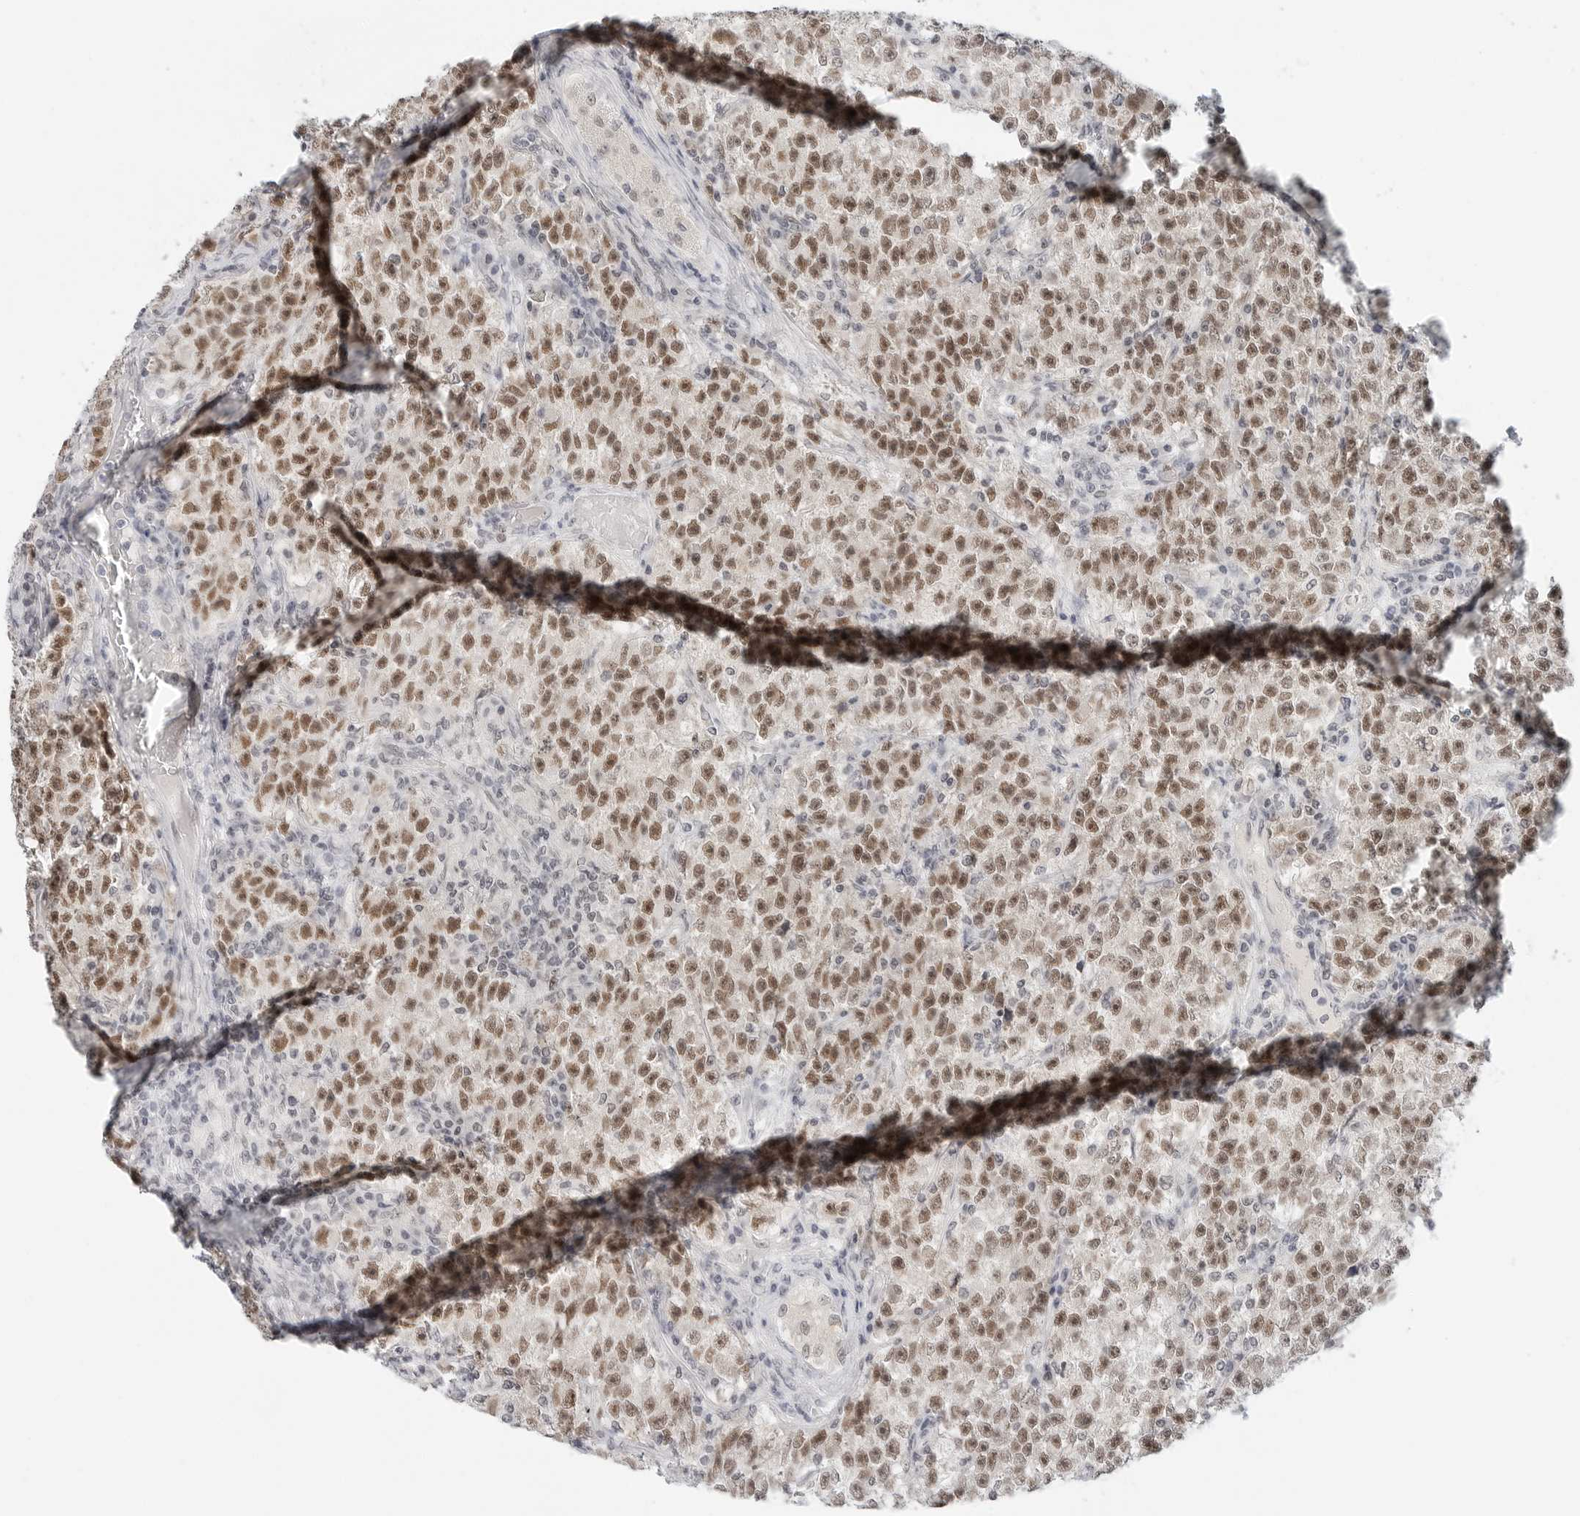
{"staining": {"intensity": "moderate", "quantity": ">75%", "location": "nuclear"}, "tissue": "testis cancer", "cell_type": "Tumor cells", "image_type": "cancer", "snomed": [{"axis": "morphology", "description": "Seminoma, NOS"}, {"axis": "topography", "description": "Testis"}], "caption": "Immunohistochemical staining of testis cancer (seminoma) reveals medium levels of moderate nuclear staining in approximately >75% of tumor cells.", "gene": "TSEN2", "patient": {"sex": "male", "age": 22}}